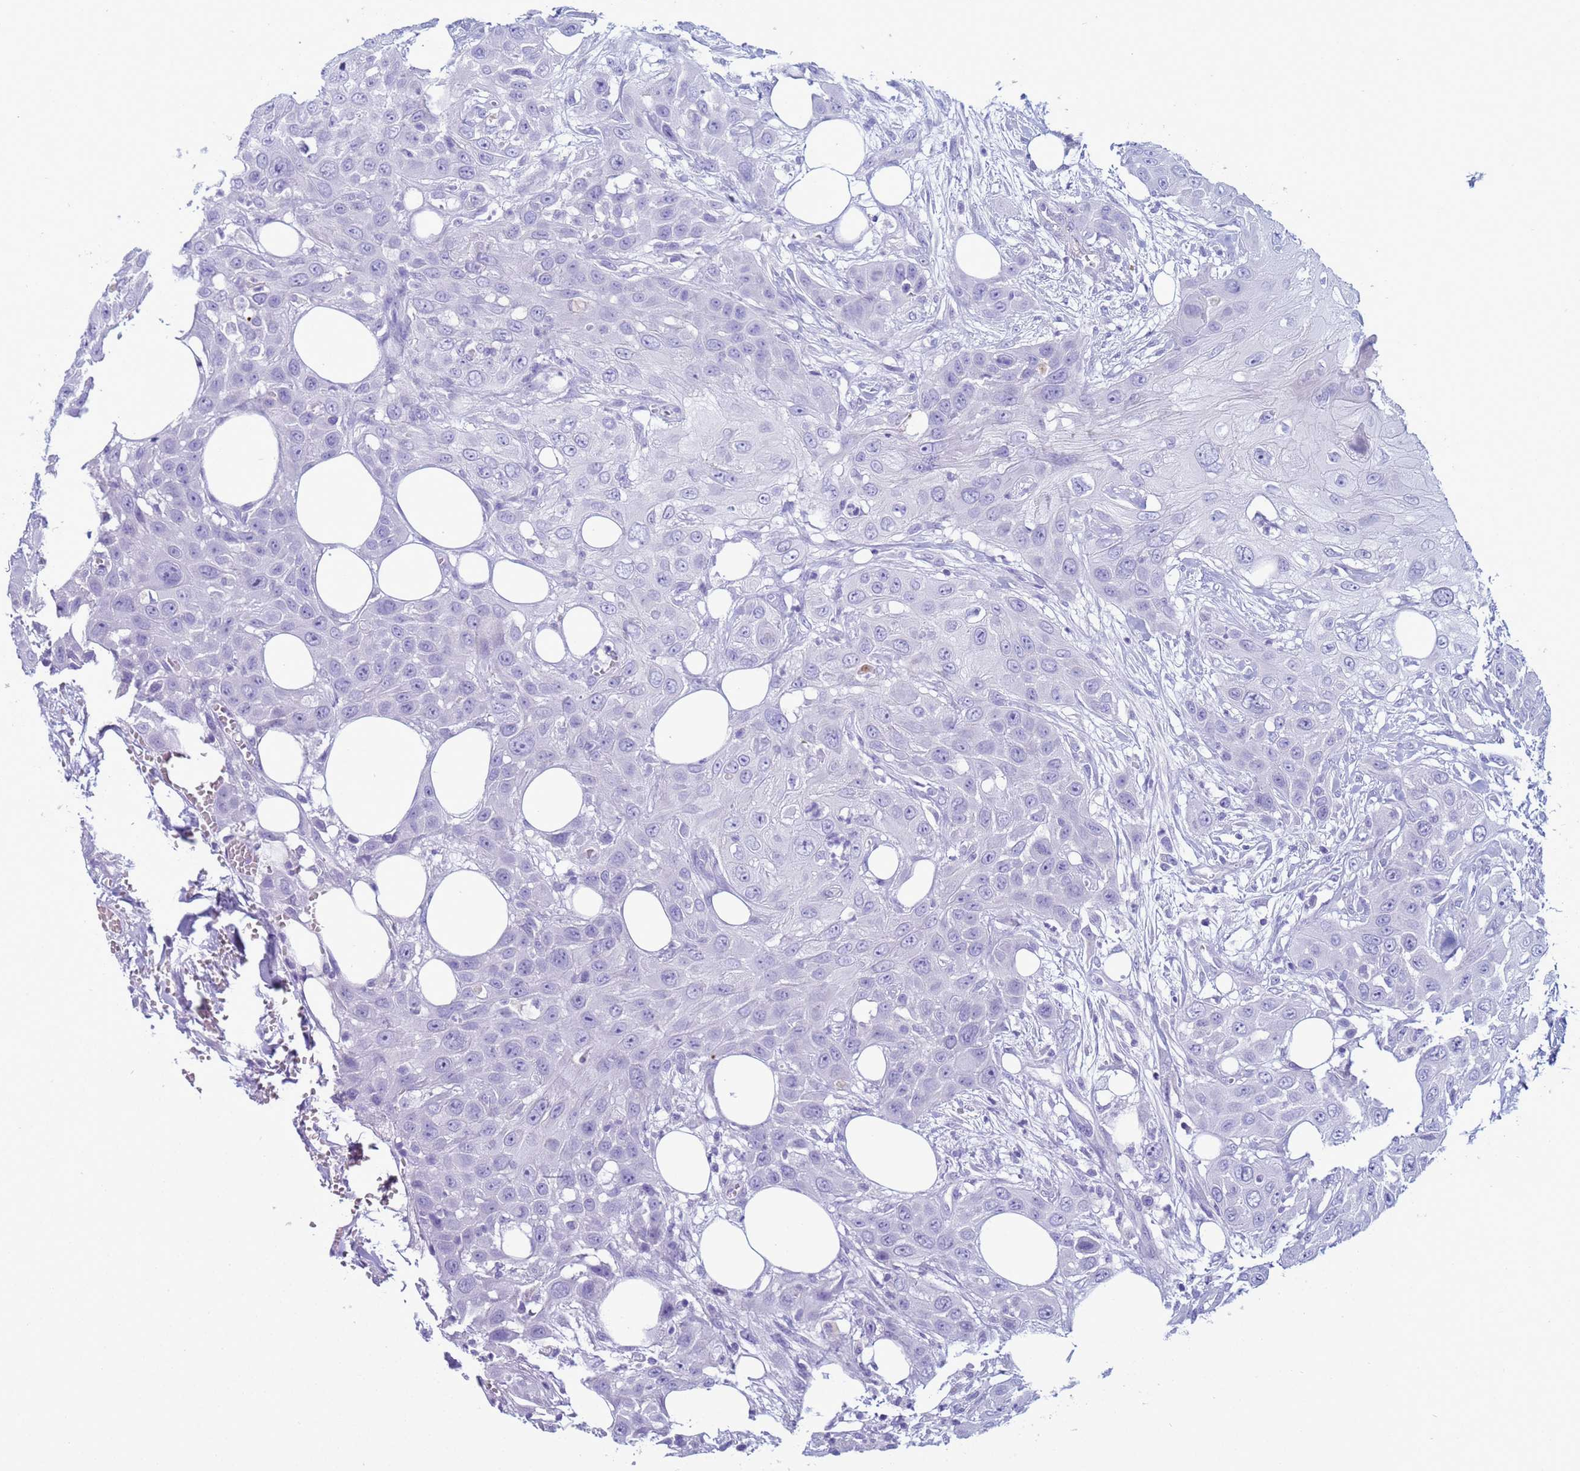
{"staining": {"intensity": "negative", "quantity": "none", "location": "none"}, "tissue": "head and neck cancer", "cell_type": "Tumor cells", "image_type": "cancer", "snomed": [{"axis": "morphology", "description": "Squamous cell carcinoma, NOS"}, {"axis": "topography", "description": "Head-Neck"}], "caption": "Tumor cells show no significant protein positivity in squamous cell carcinoma (head and neck).", "gene": "CST4", "patient": {"sex": "male", "age": 81}}